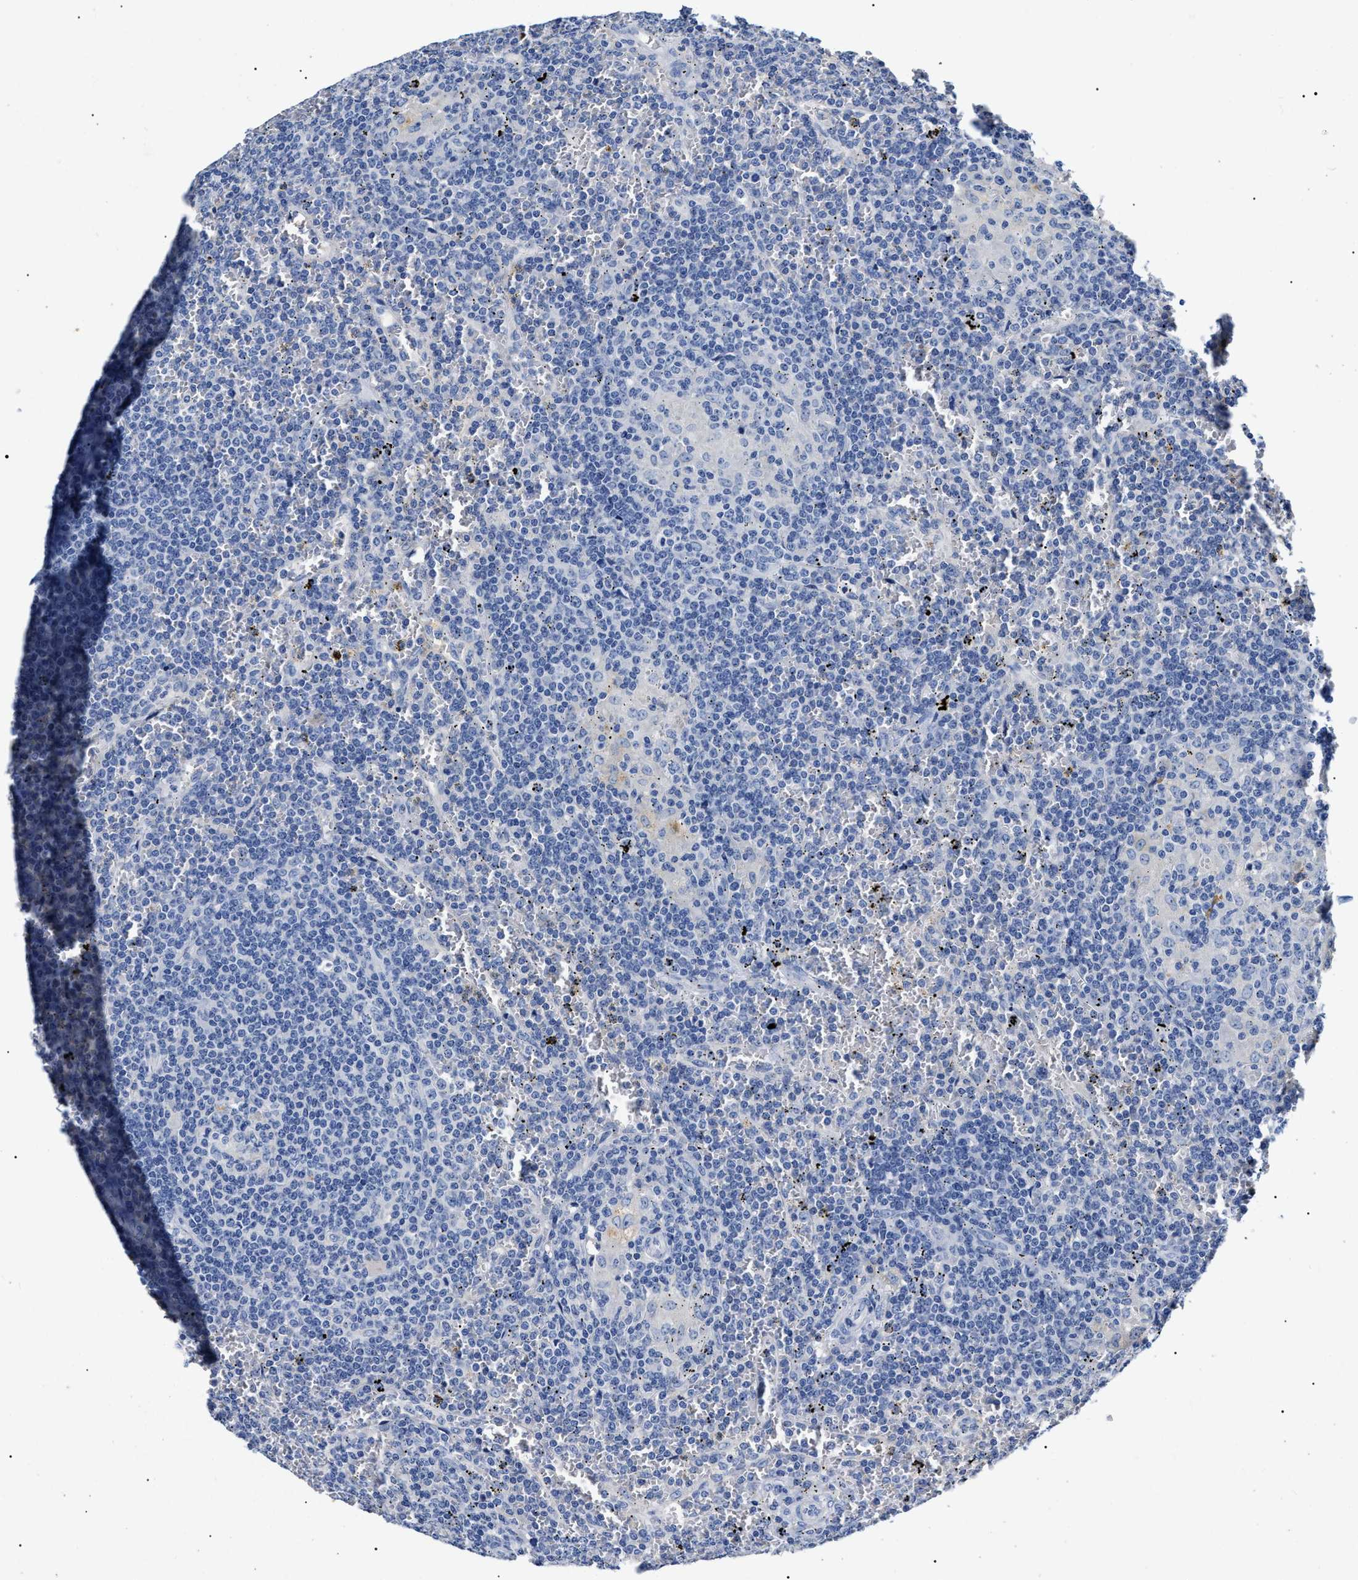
{"staining": {"intensity": "negative", "quantity": "none", "location": "none"}, "tissue": "lymphoma", "cell_type": "Tumor cells", "image_type": "cancer", "snomed": [{"axis": "morphology", "description": "Malignant lymphoma, non-Hodgkin's type, Low grade"}, {"axis": "topography", "description": "Spleen"}], "caption": "Immunohistochemistry micrograph of lymphoma stained for a protein (brown), which reveals no expression in tumor cells.", "gene": "LRRC8E", "patient": {"sex": "female", "age": 19}}